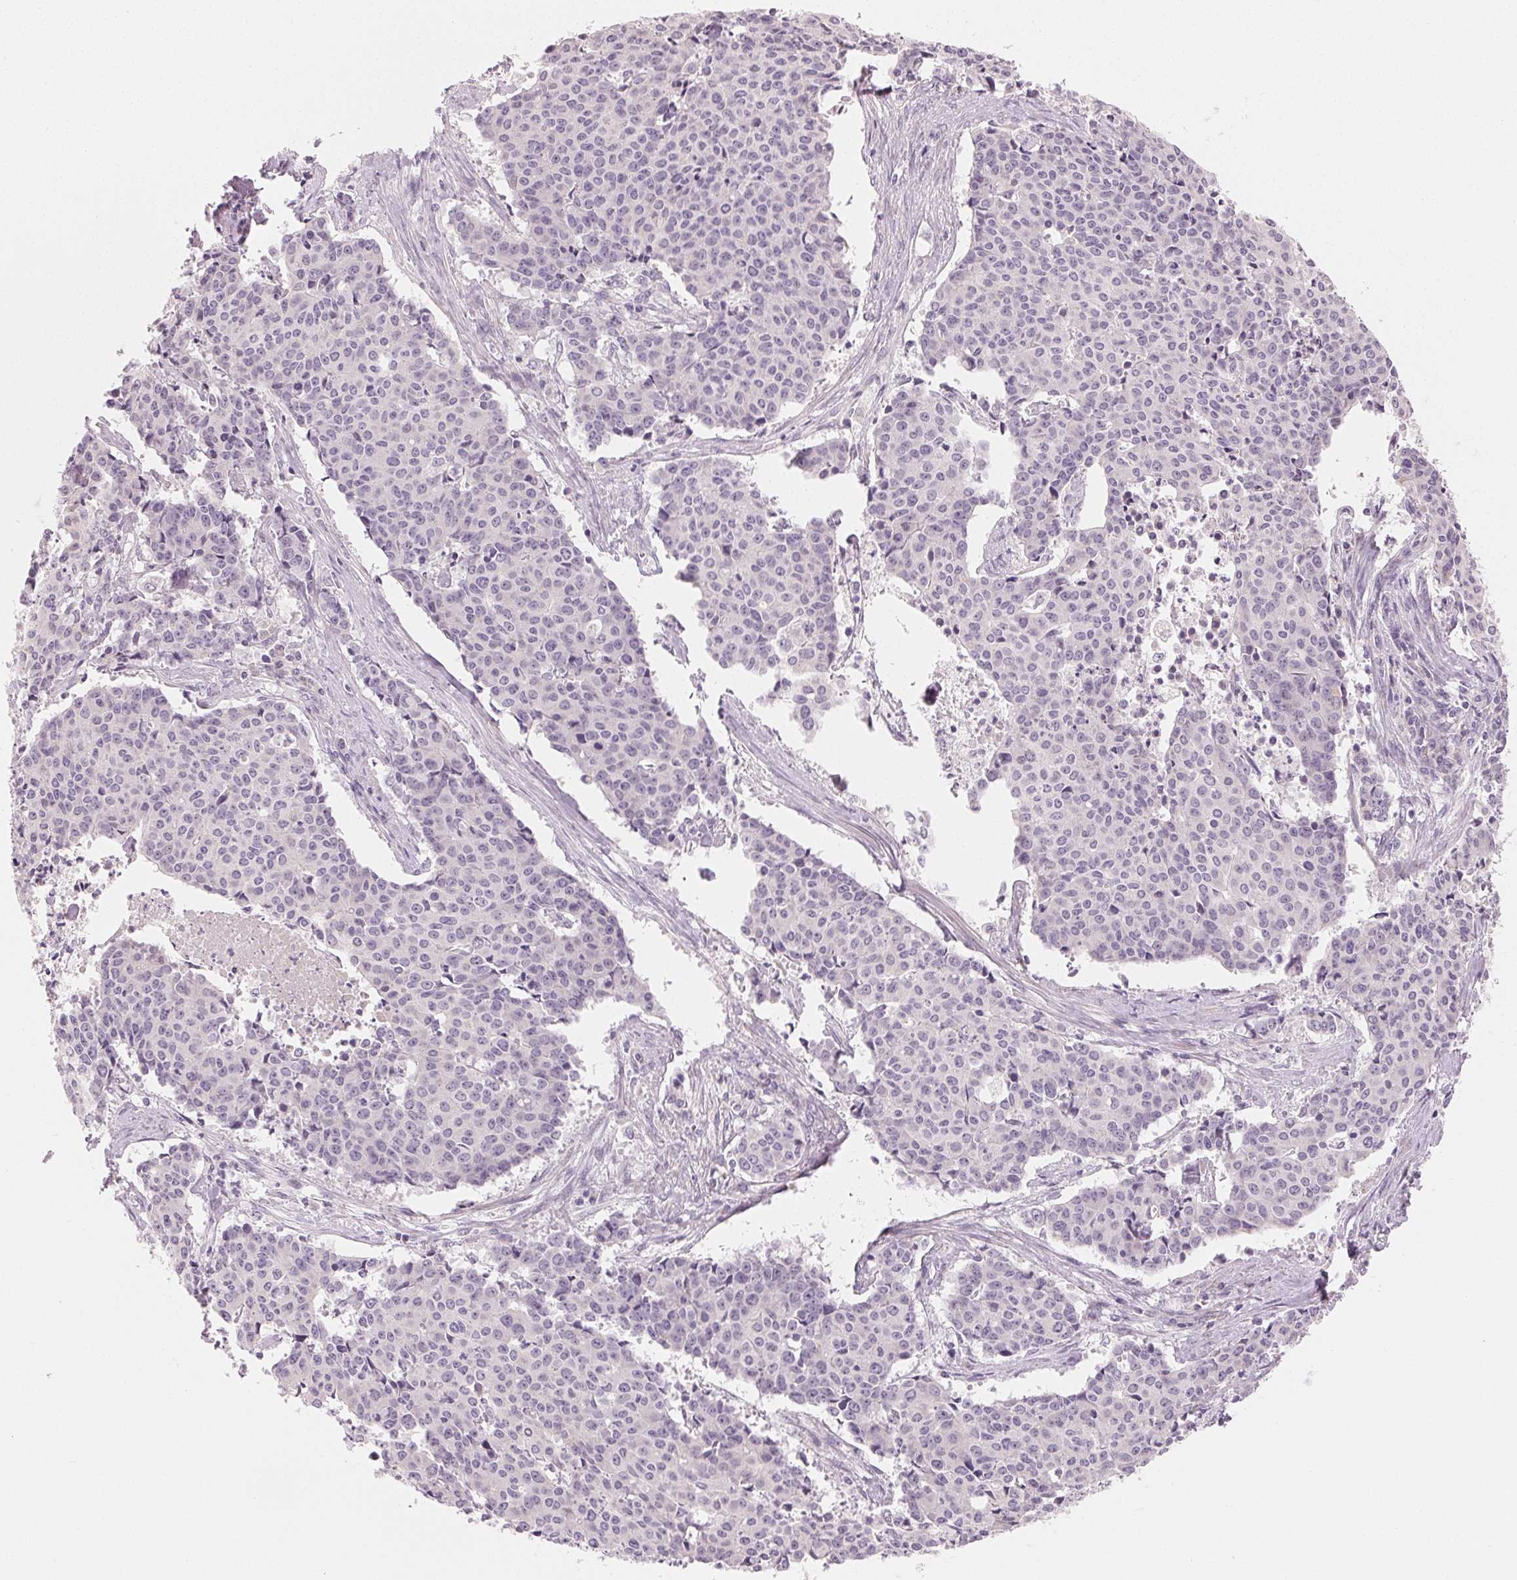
{"staining": {"intensity": "negative", "quantity": "none", "location": "none"}, "tissue": "cervical cancer", "cell_type": "Tumor cells", "image_type": "cancer", "snomed": [{"axis": "morphology", "description": "Squamous cell carcinoma, NOS"}, {"axis": "topography", "description": "Cervix"}], "caption": "The IHC micrograph has no significant positivity in tumor cells of cervical cancer tissue. The staining was performed using DAB (3,3'-diaminobenzidine) to visualize the protein expression in brown, while the nuclei were stained in blue with hematoxylin (Magnification: 20x).", "gene": "MYBL1", "patient": {"sex": "female", "age": 28}}